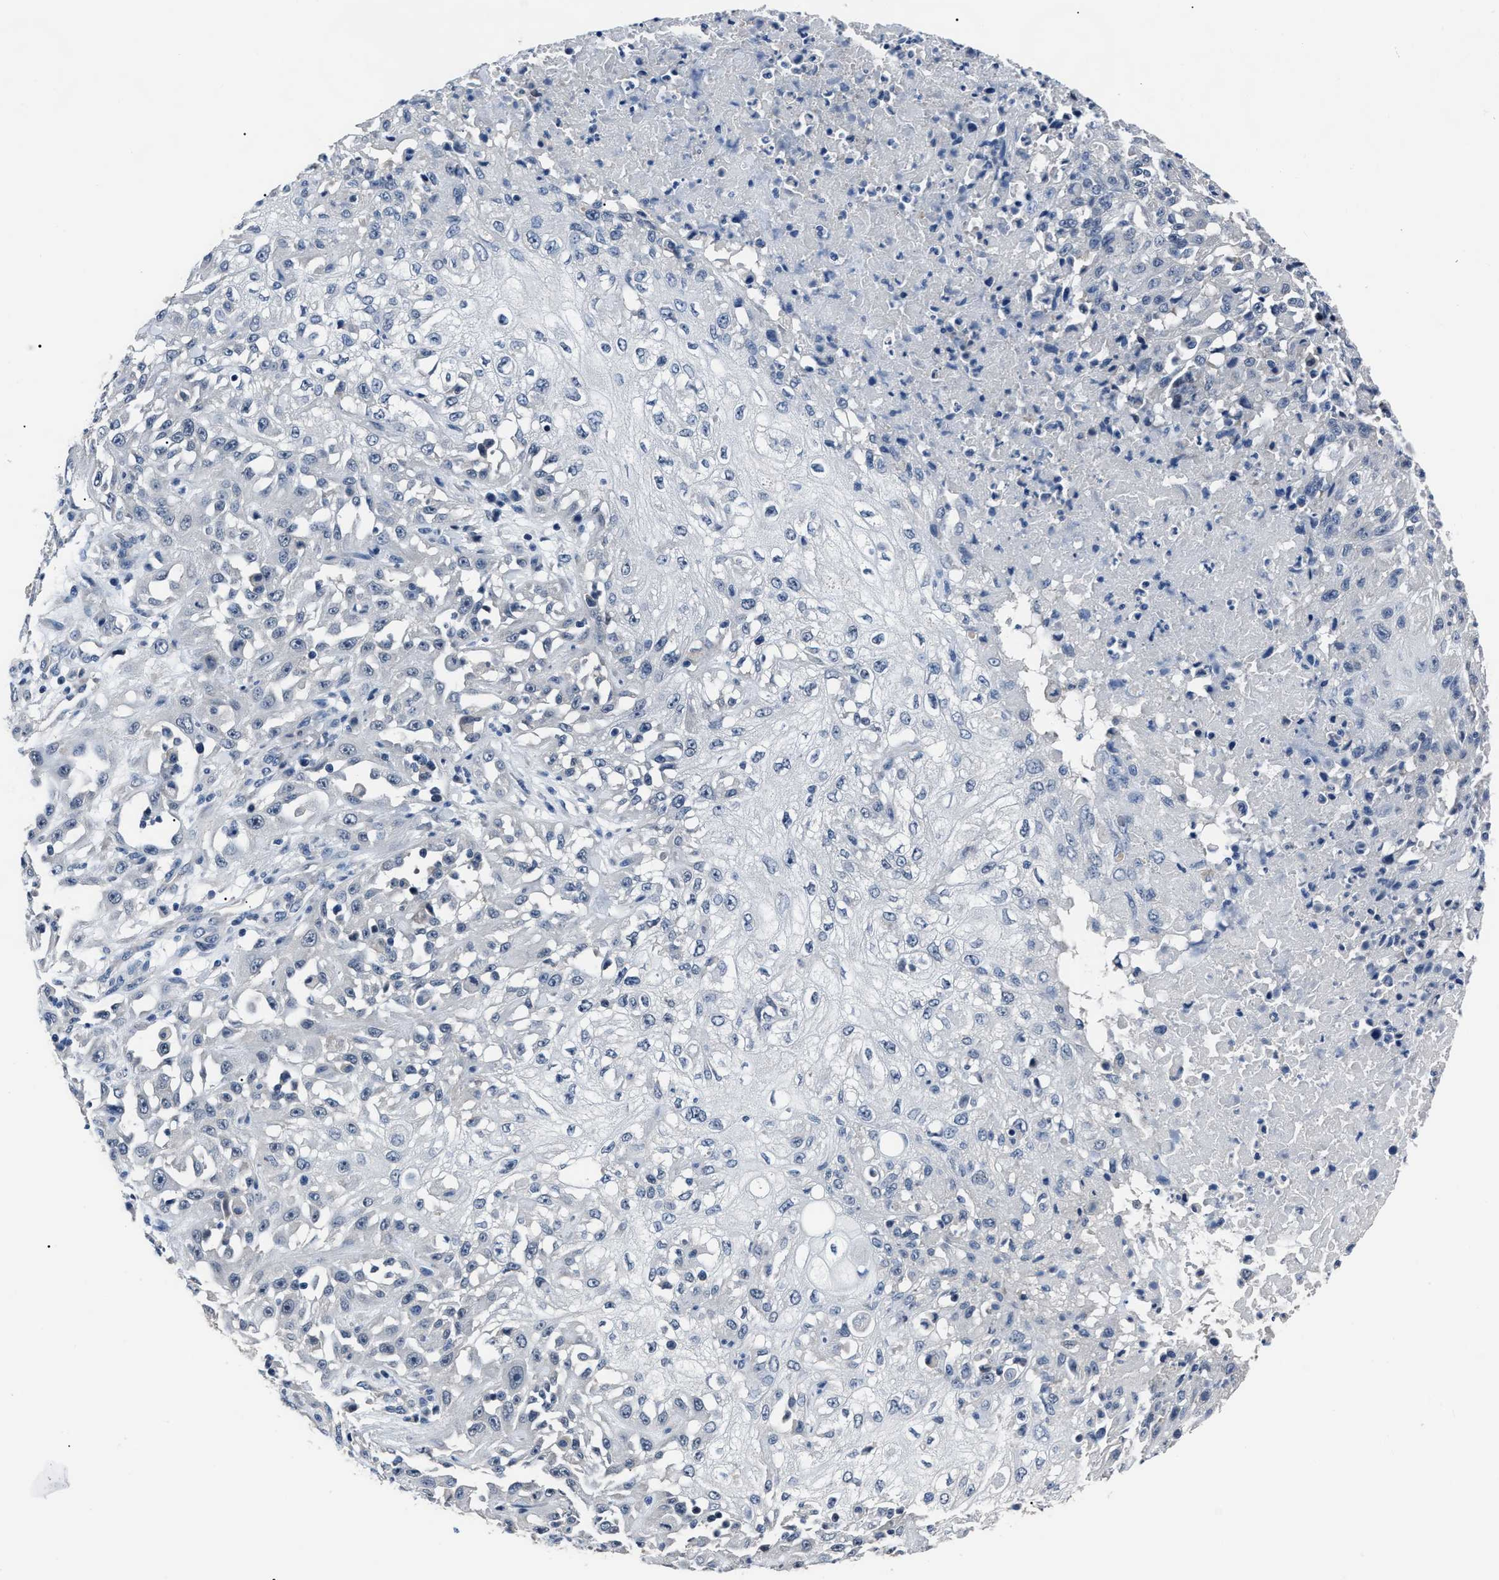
{"staining": {"intensity": "negative", "quantity": "none", "location": "none"}, "tissue": "skin cancer", "cell_type": "Tumor cells", "image_type": "cancer", "snomed": [{"axis": "morphology", "description": "Squamous cell carcinoma, NOS"}, {"axis": "morphology", "description": "Squamous cell carcinoma, metastatic, NOS"}, {"axis": "topography", "description": "Skin"}, {"axis": "topography", "description": "Lymph node"}], "caption": "Tumor cells are negative for brown protein staining in metastatic squamous cell carcinoma (skin). (DAB immunohistochemistry, high magnification).", "gene": "LRWD1", "patient": {"sex": "male", "age": 75}}